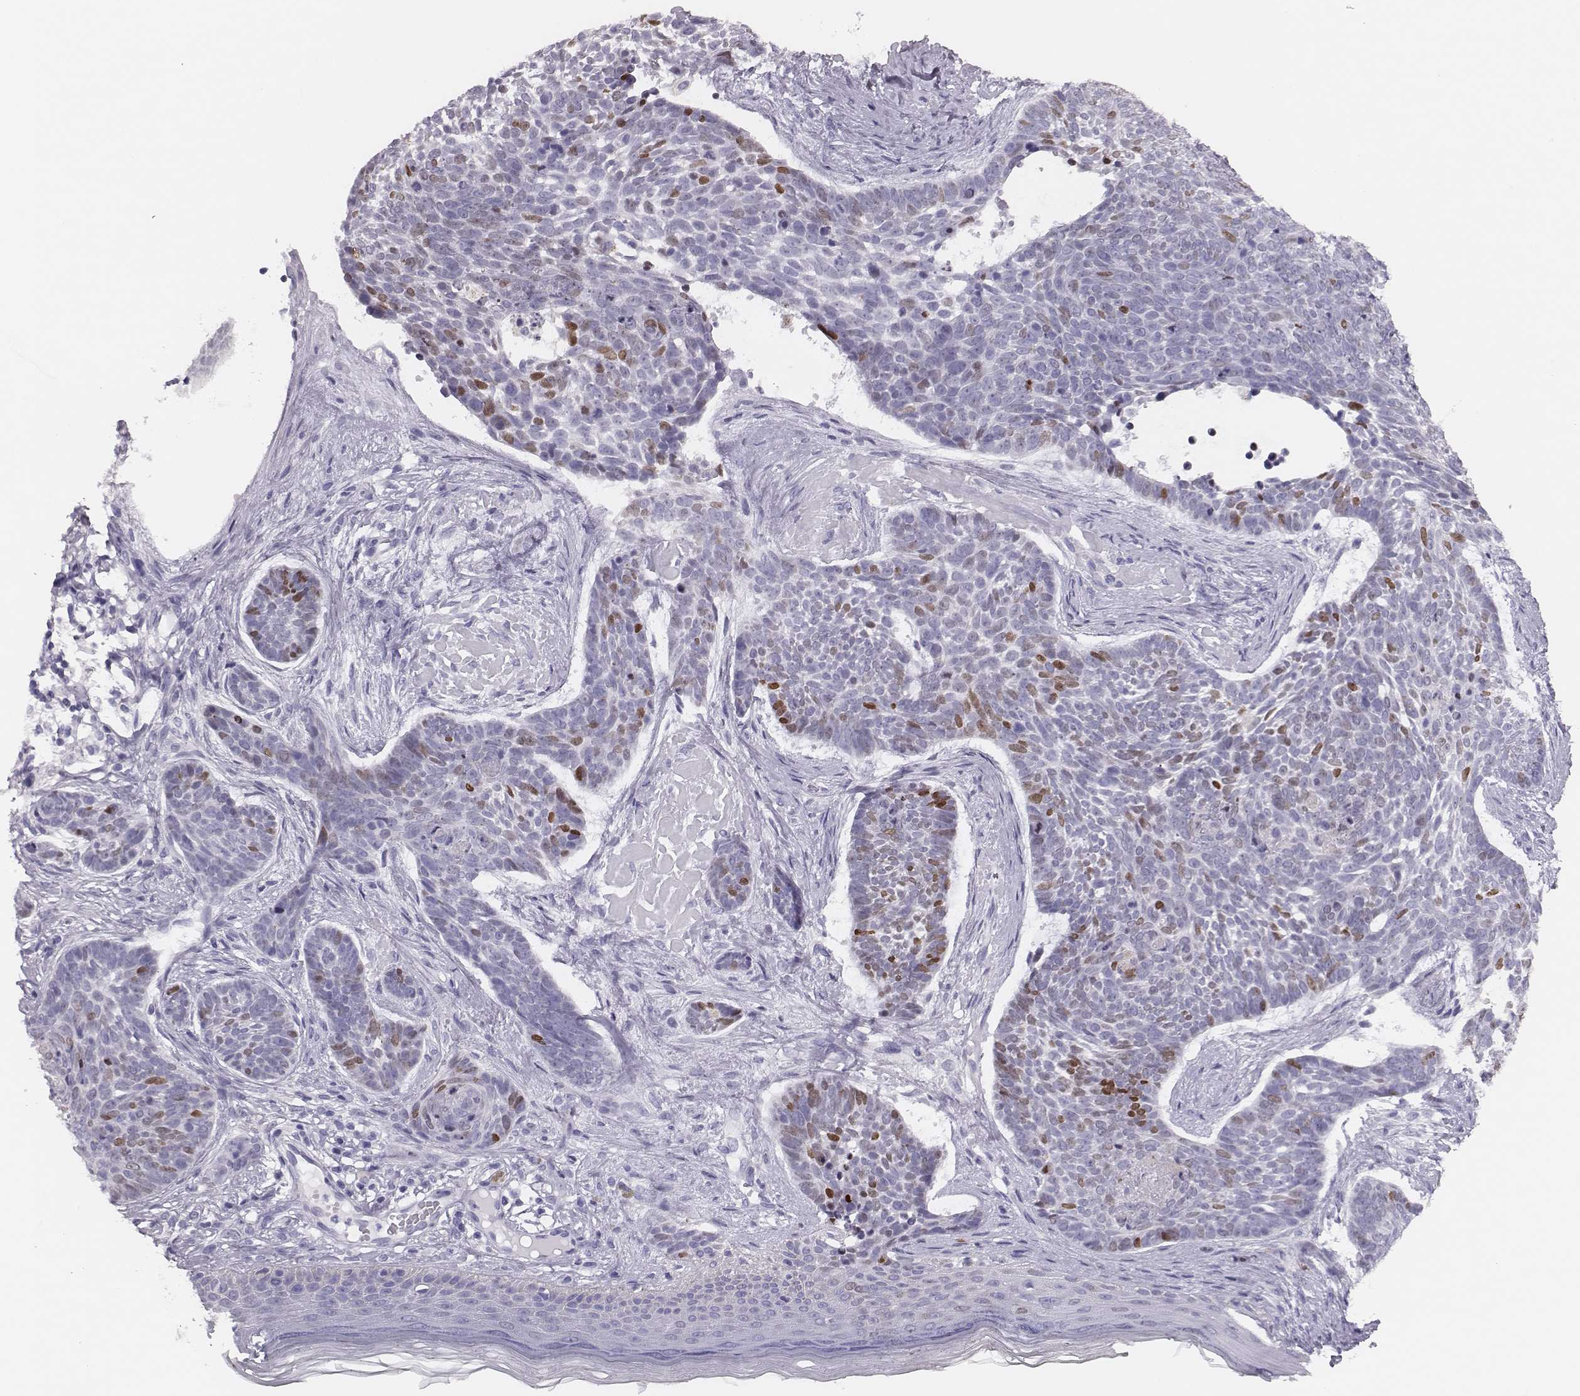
{"staining": {"intensity": "moderate", "quantity": "<25%", "location": "nuclear"}, "tissue": "skin cancer", "cell_type": "Tumor cells", "image_type": "cancer", "snomed": [{"axis": "morphology", "description": "Basal cell carcinoma"}, {"axis": "topography", "description": "Skin"}], "caption": "High-power microscopy captured an IHC image of basal cell carcinoma (skin), revealing moderate nuclear expression in about <25% of tumor cells. (DAB IHC with brightfield microscopy, high magnification).", "gene": "H1-6", "patient": {"sex": "male", "age": 85}}